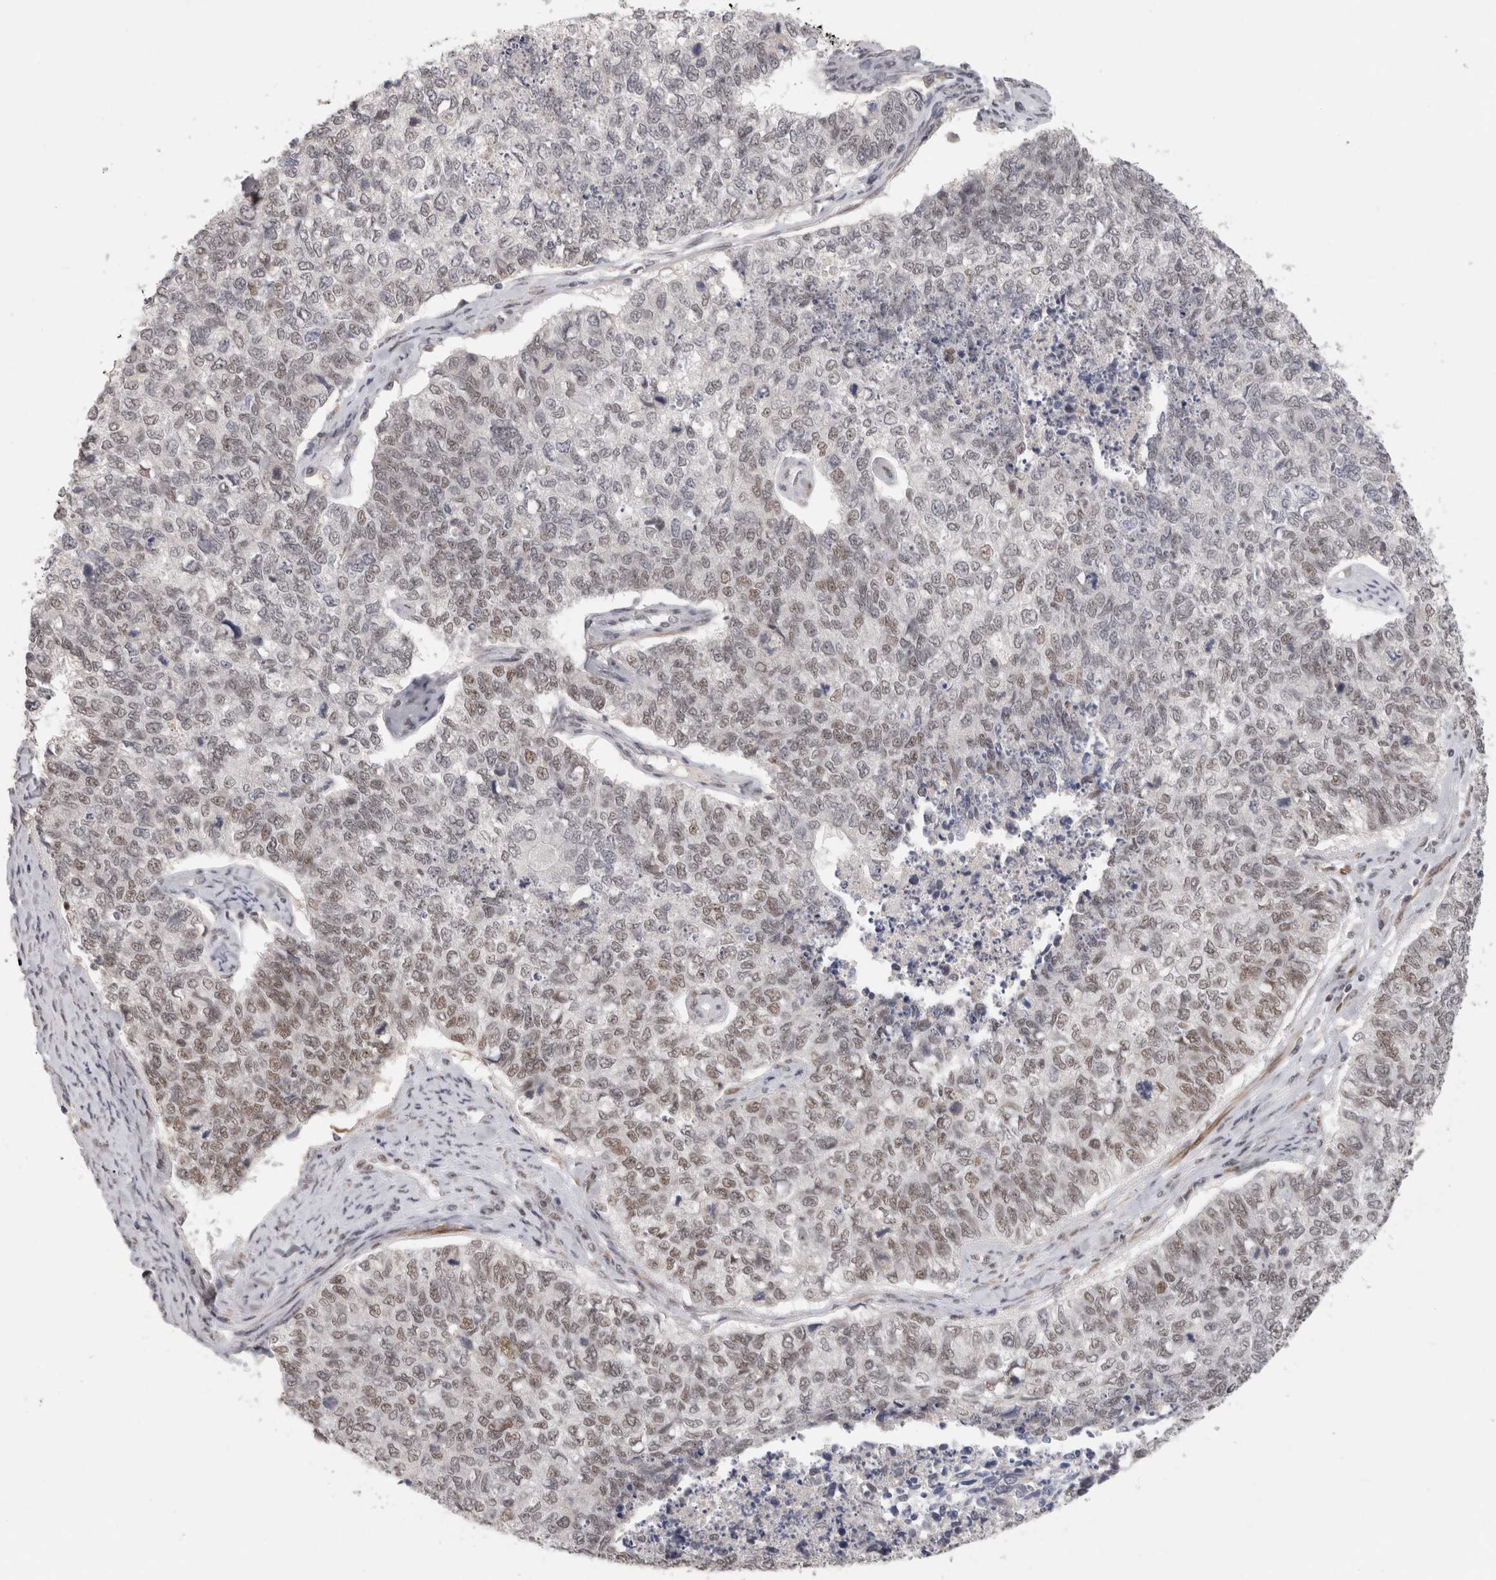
{"staining": {"intensity": "weak", "quantity": "<25%", "location": "nuclear"}, "tissue": "cervical cancer", "cell_type": "Tumor cells", "image_type": "cancer", "snomed": [{"axis": "morphology", "description": "Squamous cell carcinoma, NOS"}, {"axis": "topography", "description": "Cervix"}], "caption": "Immunohistochemistry histopathology image of neoplastic tissue: human cervical squamous cell carcinoma stained with DAB reveals no significant protein staining in tumor cells. The staining was performed using DAB to visualize the protein expression in brown, while the nuclei were stained in blue with hematoxylin (Magnification: 20x).", "gene": "ZNF830", "patient": {"sex": "female", "age": 63}}